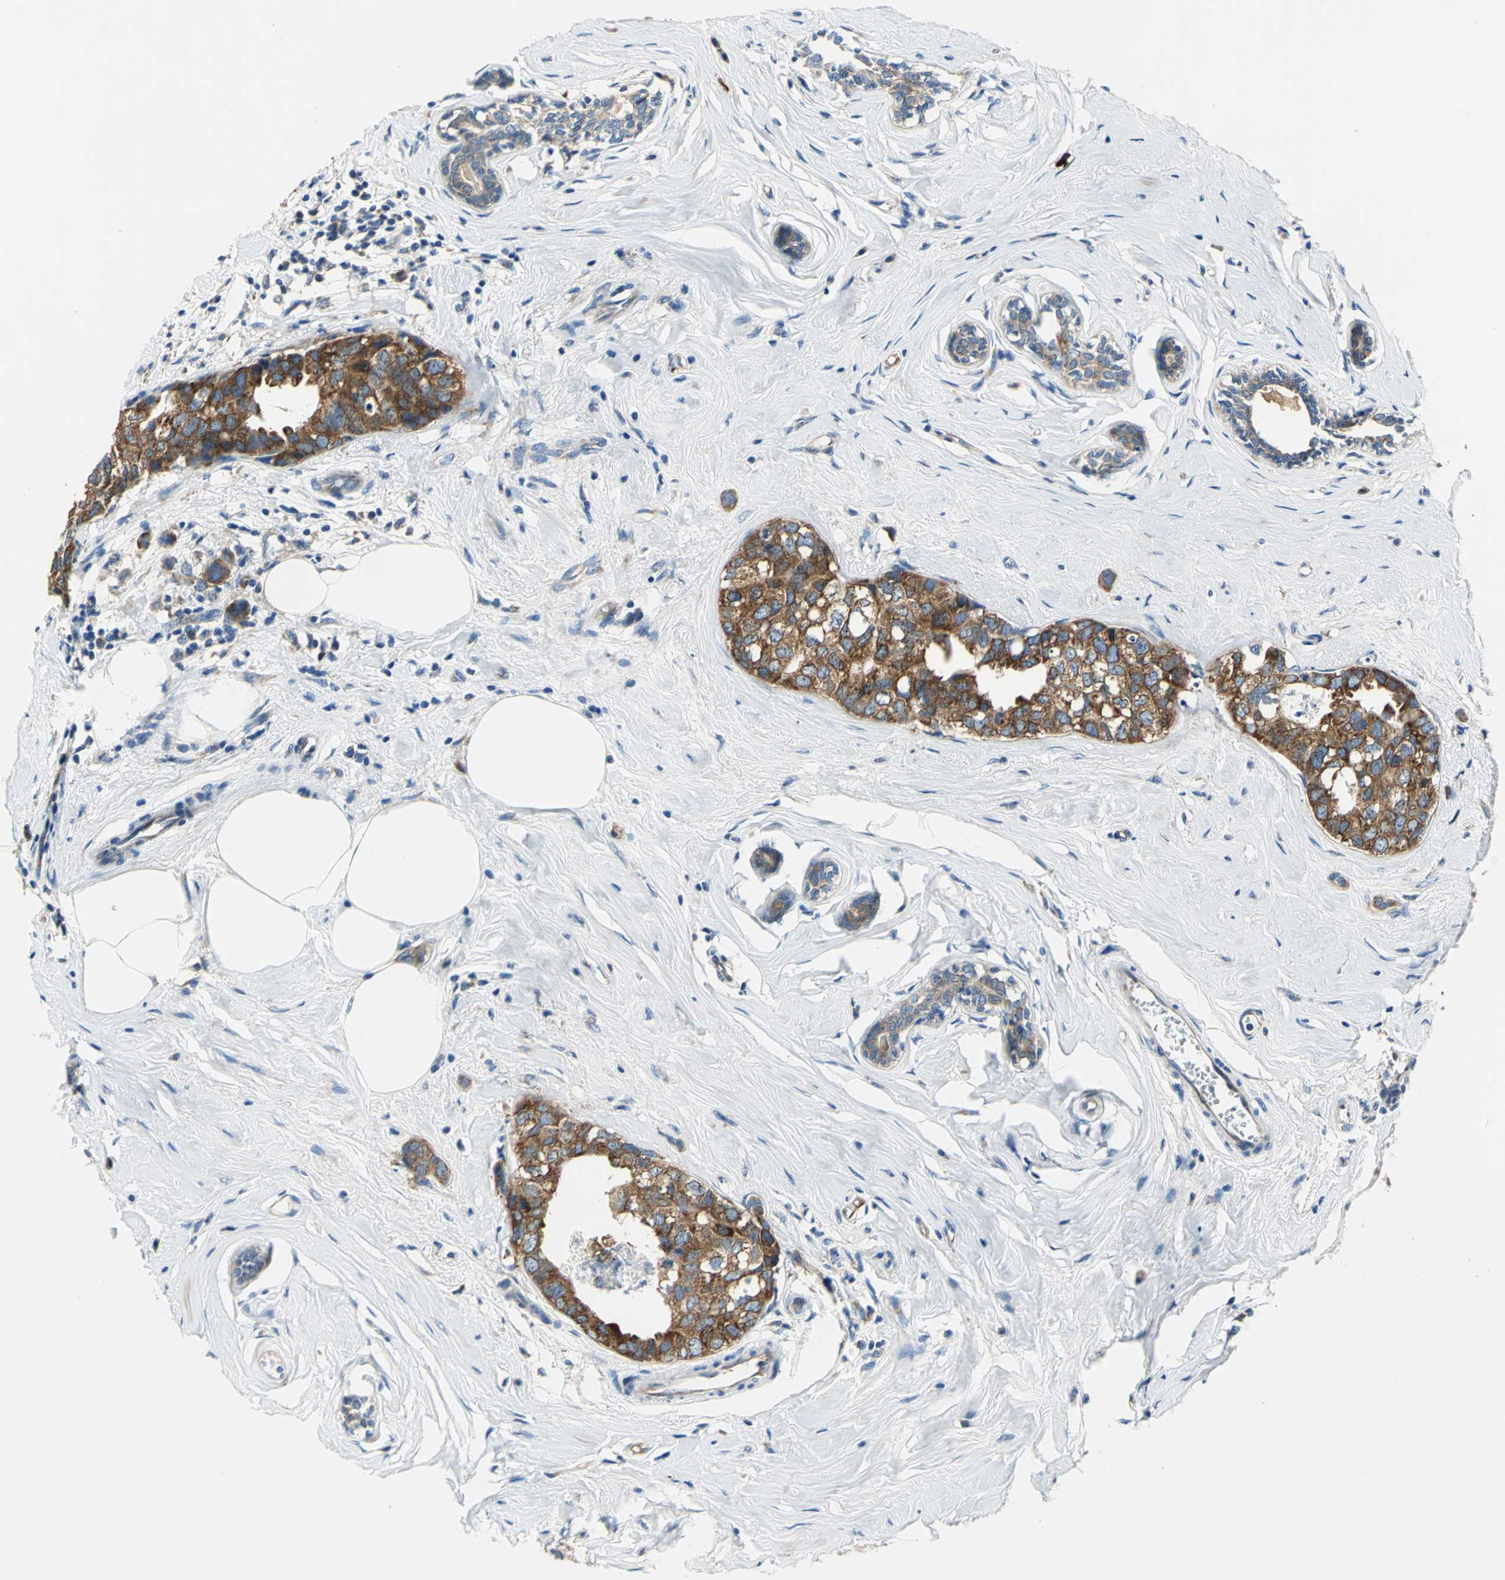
{"staining": {"intensity": "strong", "quantity": ">75%", "location": "cytoplasmic/membranous"}, "tissue": "breast cancer", "cell_type": "Tumor cells", "image_type": "cancer", "snomed": [{"axis": "morphology", "description": "Normal tissue, NOS"}, {"axis": "morphology", "description": "Duct carcinoma"}, {"axis": "topography", "description": "Breast"}], "caption": "The immunohistochemical stain highlights strong cytoplasmic/membranous positivity in tumor cells of breast invasive ductal carcinoma tissue.", "gene": "TRIM25", "patient": {"sex": "female", "age": 50}}